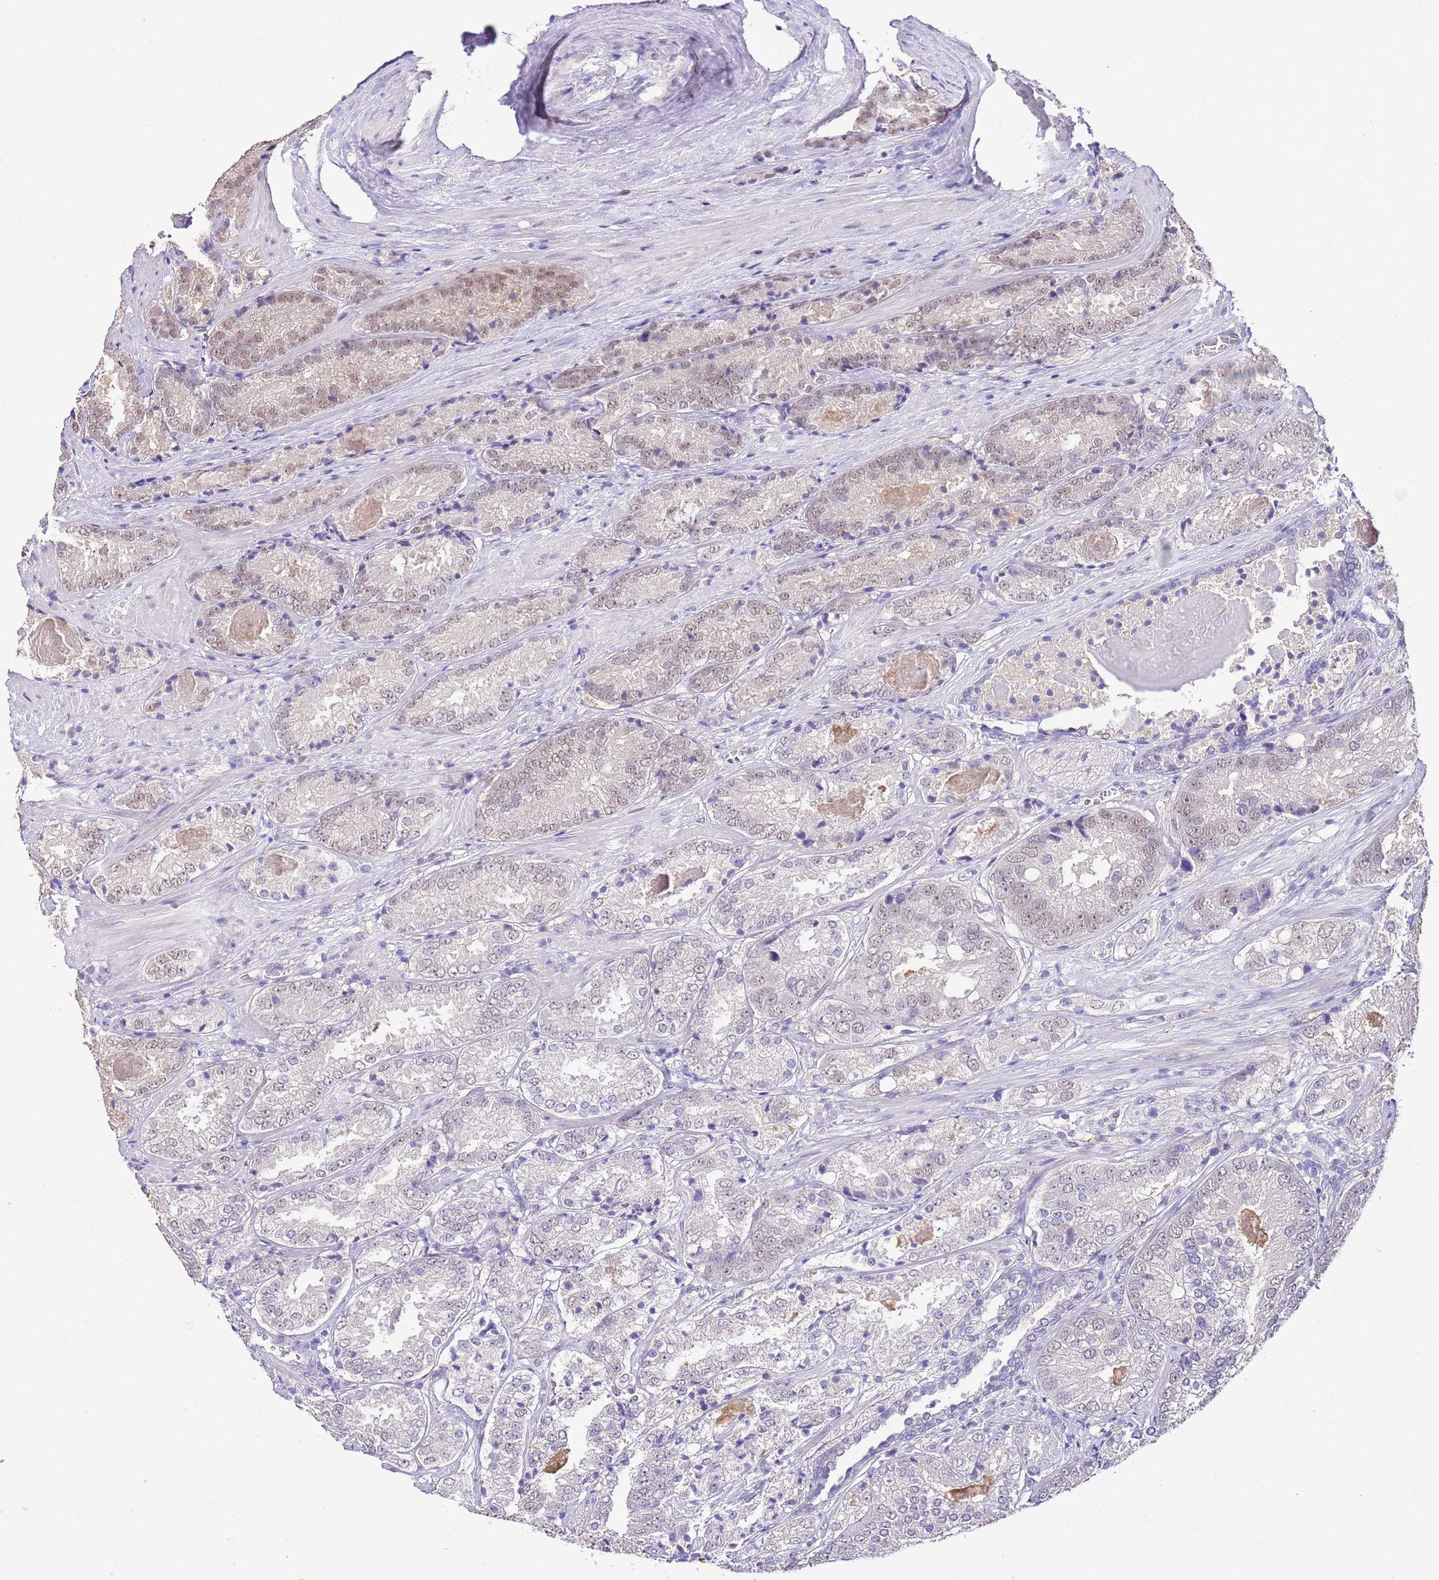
{"staining": {"intensity": "weak", "quantity": "25%-75%", "location": "nuclear"}, "tissue": "prostate cancer", "cell_type": "Tumor cells", "image_type": "cancer", "snomed": [{"axis": "morphology", "description": "Adenocarcinoma, High grade"}, {"axis": "topography", "description": "Prostate"}], "caption": "Immunohistochemistry staining of prostate high-grade adenocarcinoma, which reveals low levels of weak nuclear positivity in about 25%-75% of tumor cells indicating weak nuclear protein staining. The staining was performed using DAB (3,3'-diaminobenzidine) (brown) for protein detection and nuclei were counterstained in hematoxylin (blue).", "gene": "IZUMO4", "patient": {"sex": "male", "age": 63}}